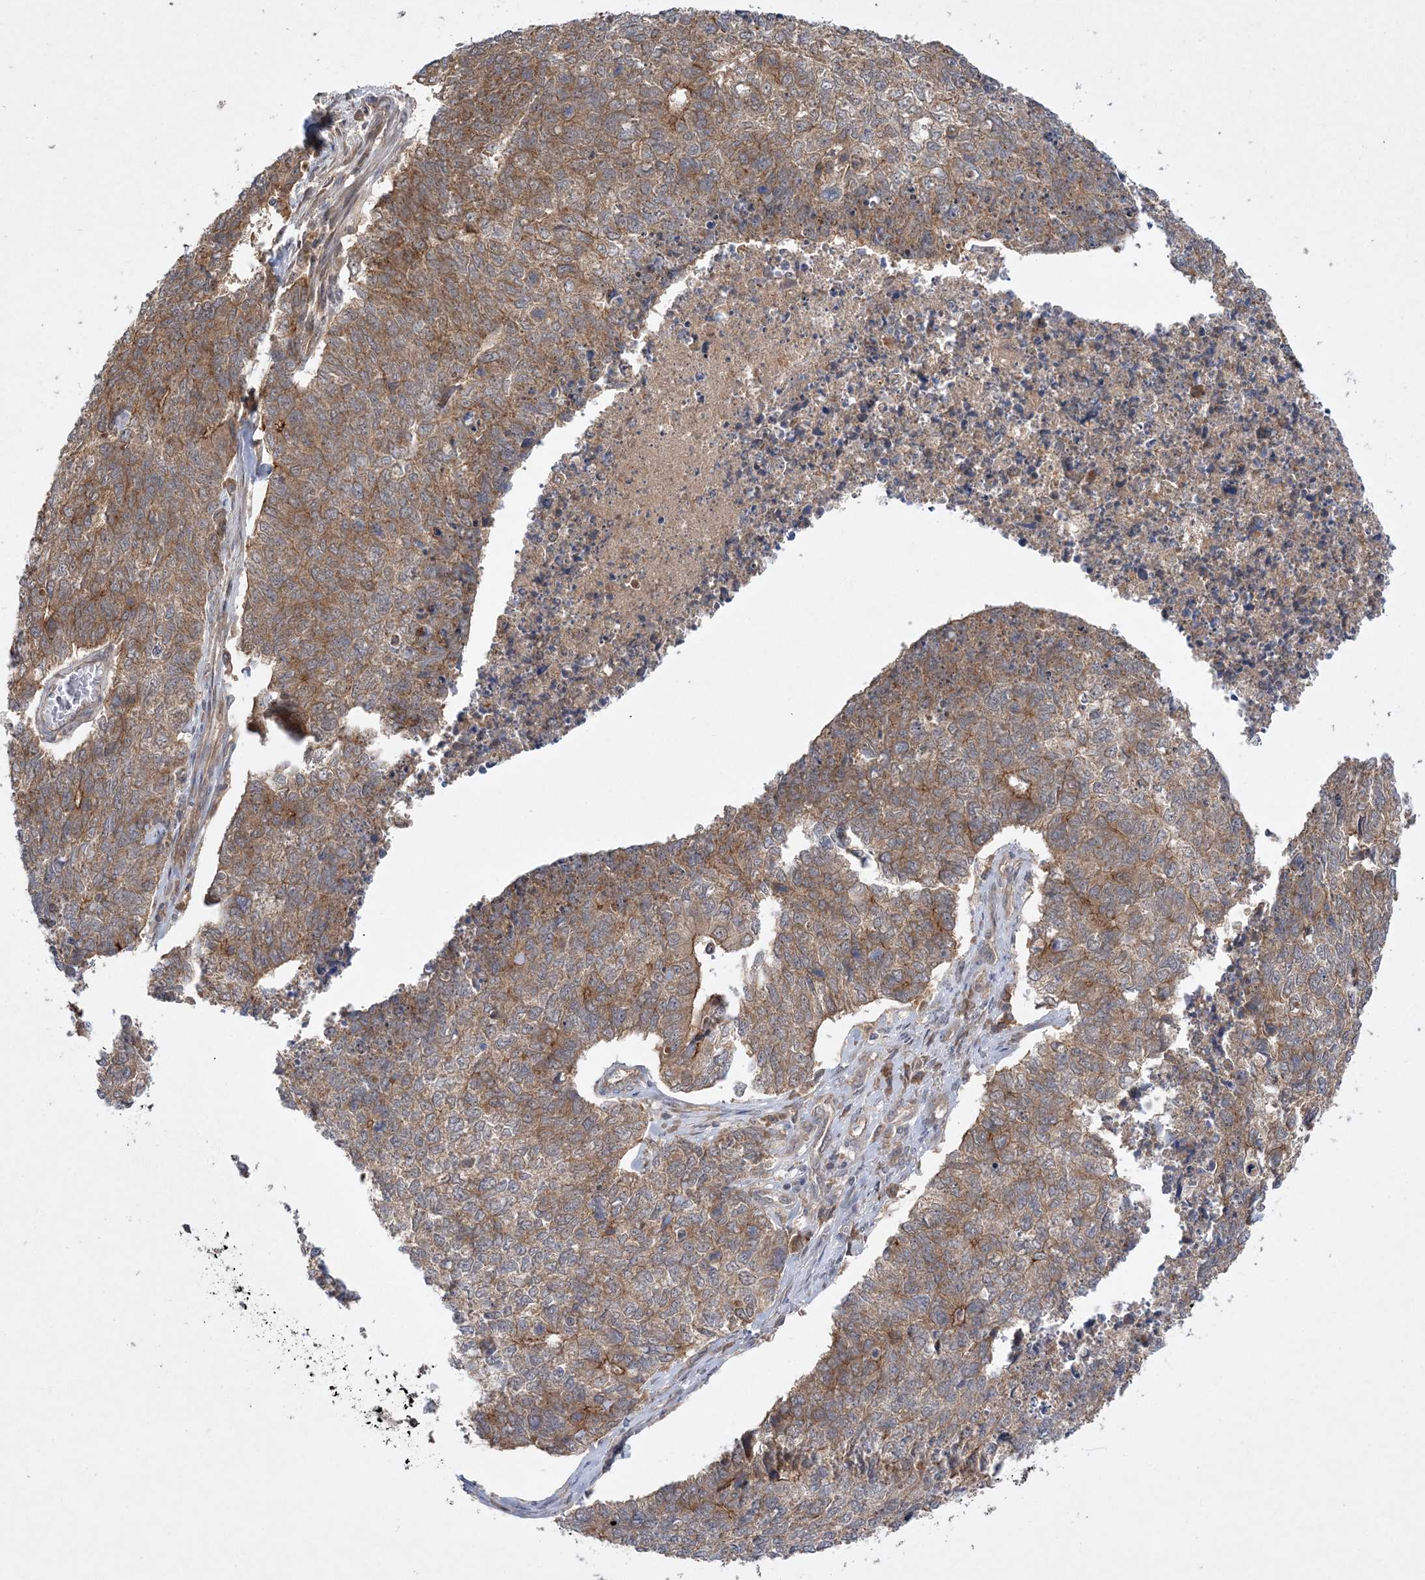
{"staining": {"intensity": "moderate", "quantity": ">75%", "location": "cytoplasmic/membranous"}, "tissue": "cervical cancer", "cell_type": "Tumor cells", "image_type": "cancer", "snomed": [{"axis": "morphology", "description": "Squamous cell carcinoma, NOS"}, {"axis": "topography", "description": "Cervix"}], "caption": "Immunohistochemistry (IHC) of cervical cancer (squamous cell carcinoma) displays medium levels of moderate cytoplasmic/membranous positivity in about >75% of tumor cells.", "gene": "MMADHC", "patient": {"sex": "female", "age": 63}}